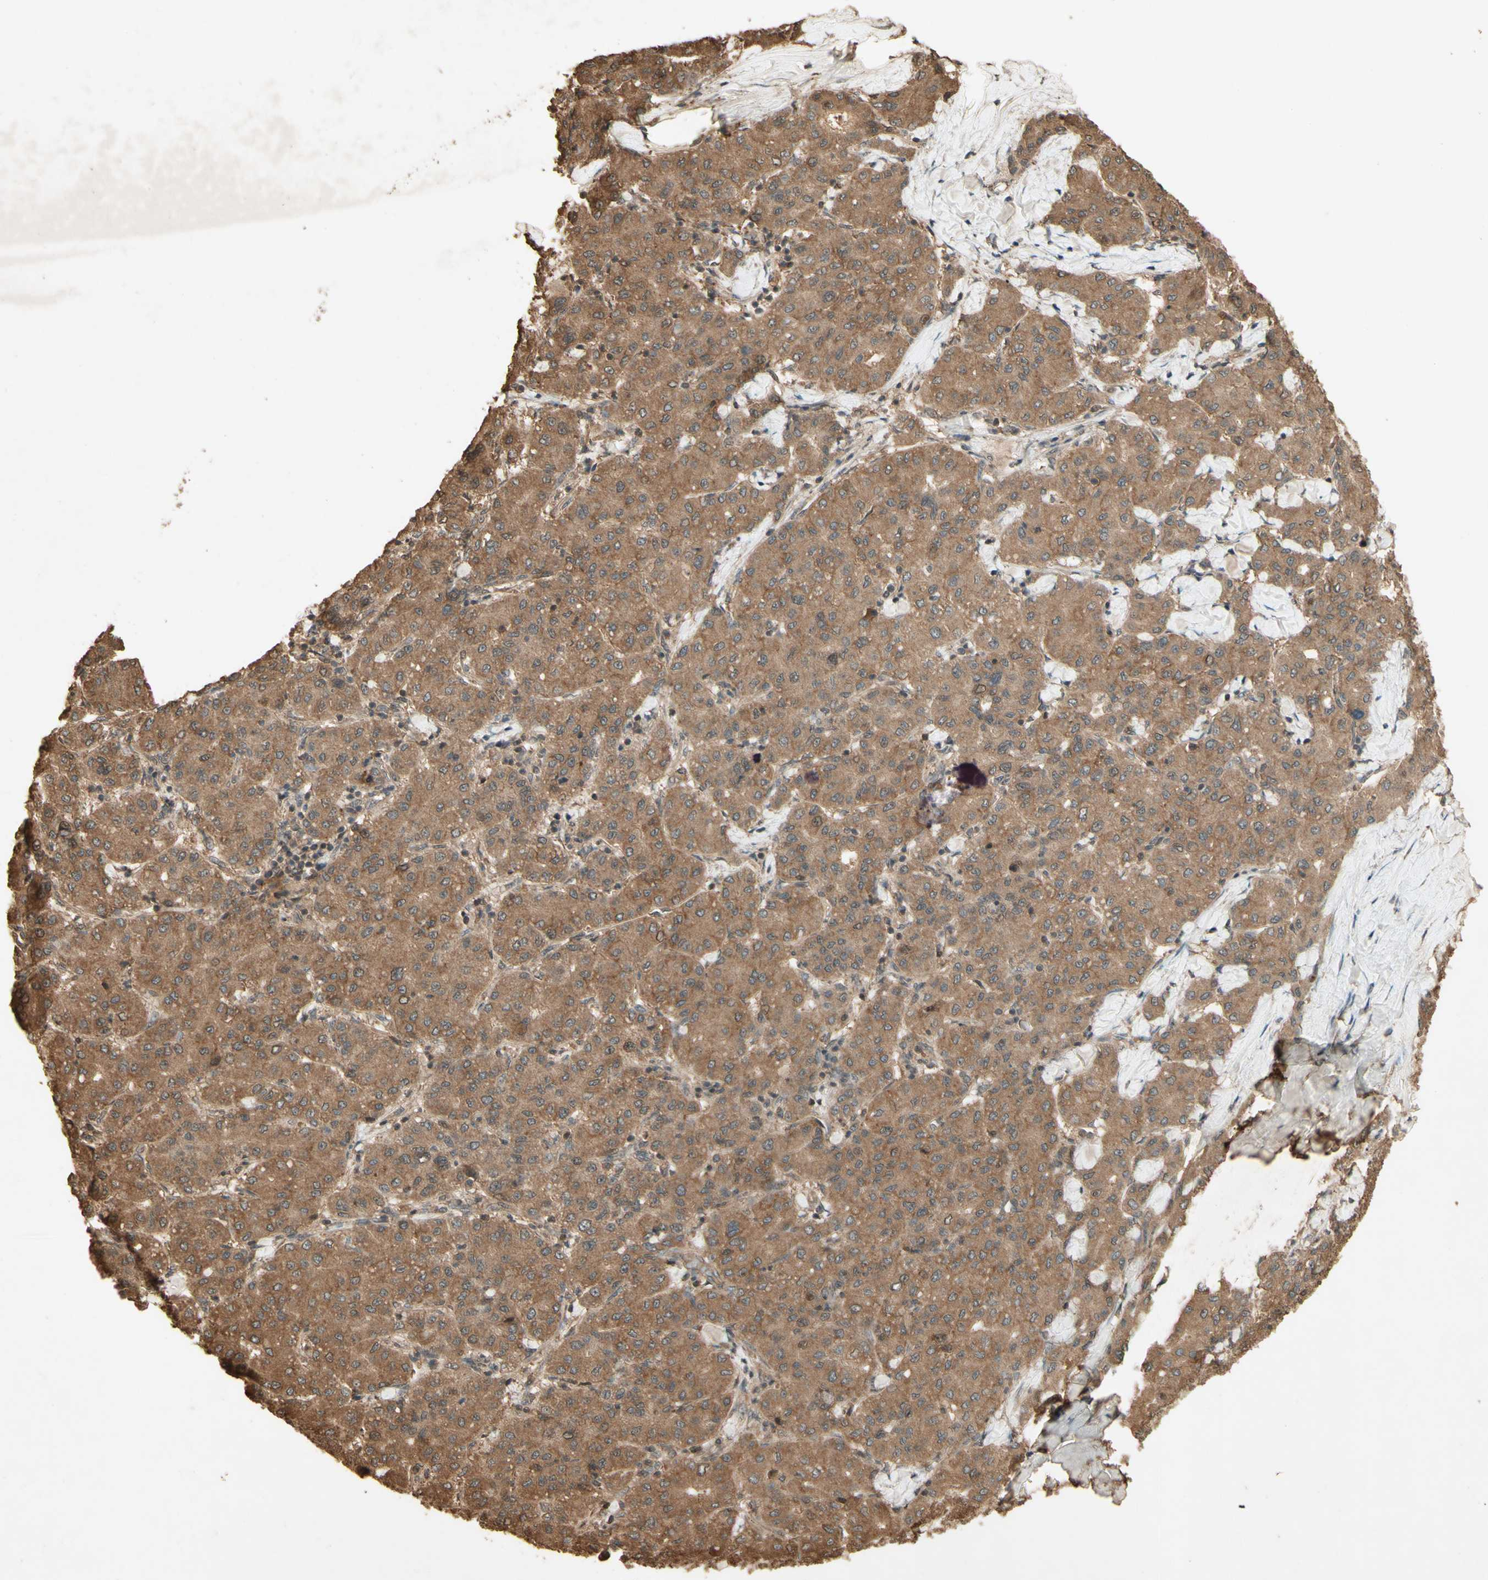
{"staining": {"intensity": "moderate", "quantity": ">75%", "location": "cytoplasmic/membranous"}, "tissue": "liver cancer", "cell_type": "Tumor cells", "image_type": "cancer", "snomed": [{"axis": "morphology", "description": "Carcinoma, Hepatocellular, NOS"}, {"axis": "topography", "description": "Liver"}], "caption": "Liver hepatocellular carcinoma stained with immunohistochemistry (IHC) displays moderate cytoplasmic/membranous staining in approximately >75% of tumor cells. Ihc stains the protein in brown and the nuclei are stained blue.", "gene": "SMAD9", "patient": {"sex": "male", "age": 65}}